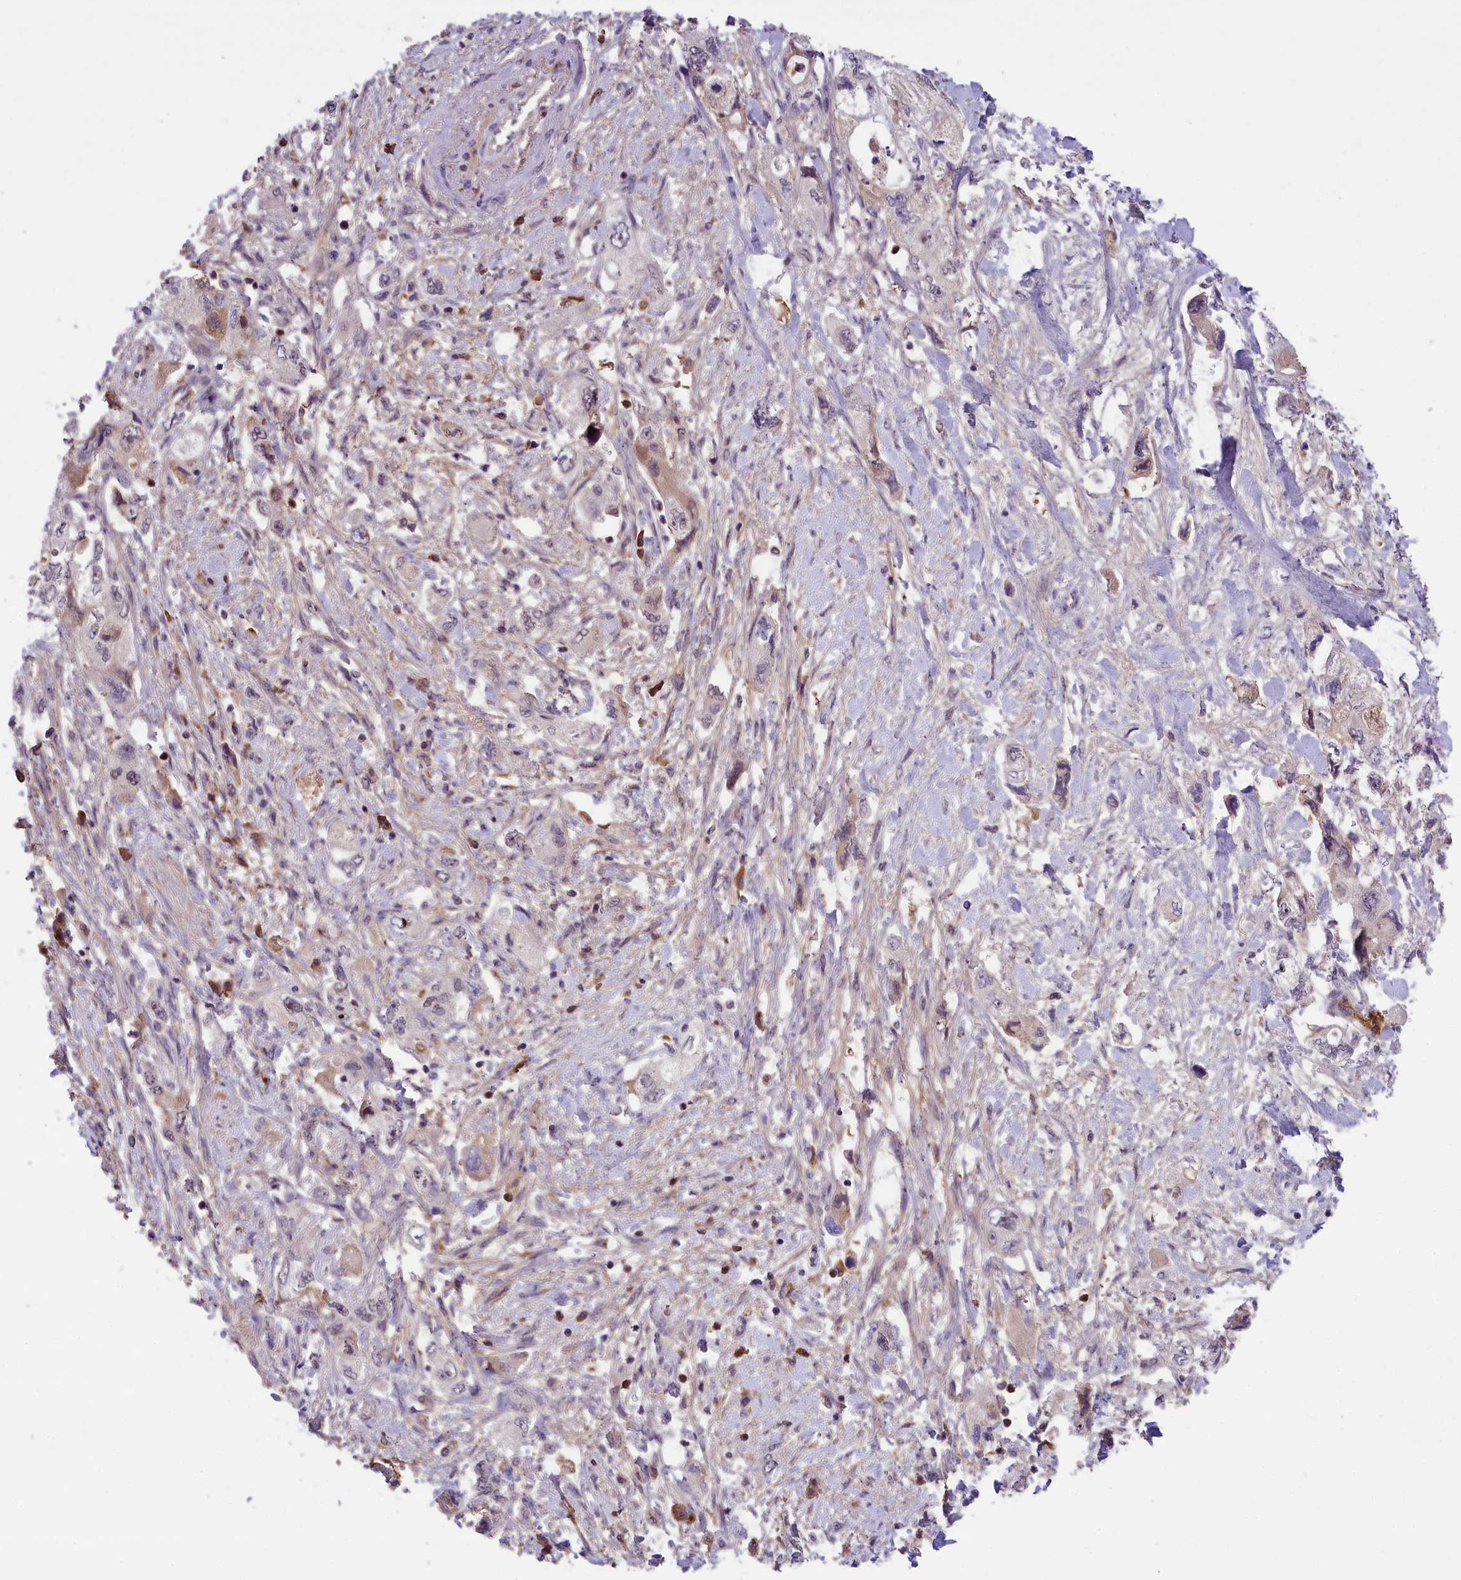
{"staining": {"intensity": "weak", "quantity": "<25%", "location": "cytoplasmic/membranous,nuclear"}, "tissue": "pancreatic cancer", "cell_type": "Tumor cells", "image_type": "cancer", "snomed": [{"axis": "morphology", "description": "Adenocarcinoma, NOS"}, {"axis": "topography", "description": "Pancreas"}], "caption": "Tumor cells show no significant protein positivity in pancreatic adenocarcinoma. The staining is performed using DAB (3,3'-diaminobenzidine) brown chromogen with nuclei counter-stained in using hematoxylin.", "gene": "STYX", "patient": {"sex": "female", "age": 73}}